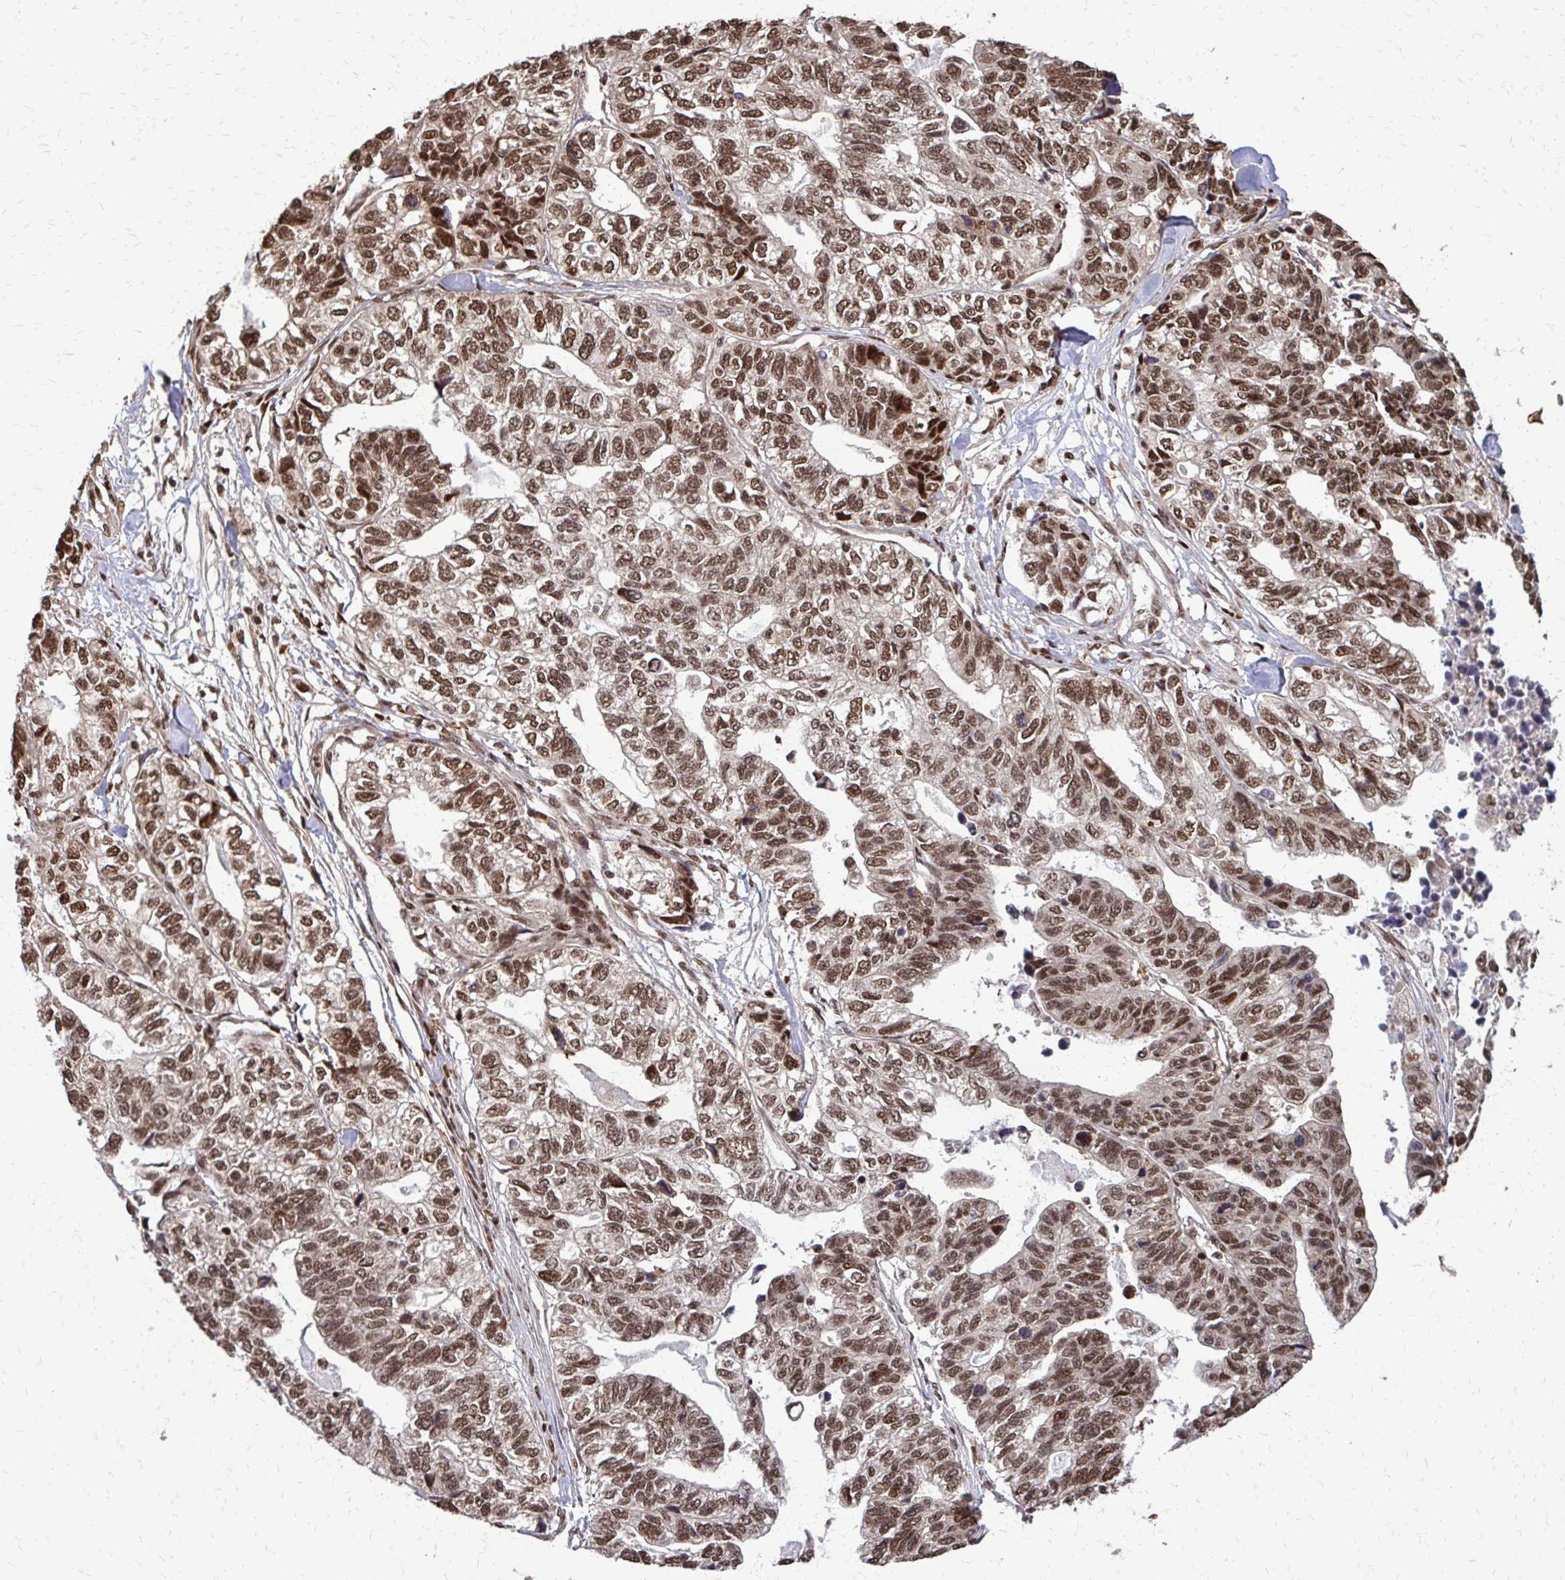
{"staining": {"intensity": "moderate", "quantity": ">75%", "location": "nuclear"}, "tissue": "stomach cancer", "cell_type": "Tumor cells", "image_type": "cancer", "snomed": [{"axis": "morphology", "description": "Adenocarcinoma, NOS"}, {"axis": "topography", "description": "Stomach, upper"}], "caption": "Stomach cancer (adenocarcinoma) stained for a protein (brown) demonstrates moderate nuclear positive positivity in about >75% of tumor cells.", "gene": "SS18", "patient": {"sex": "female", "age": 67}}